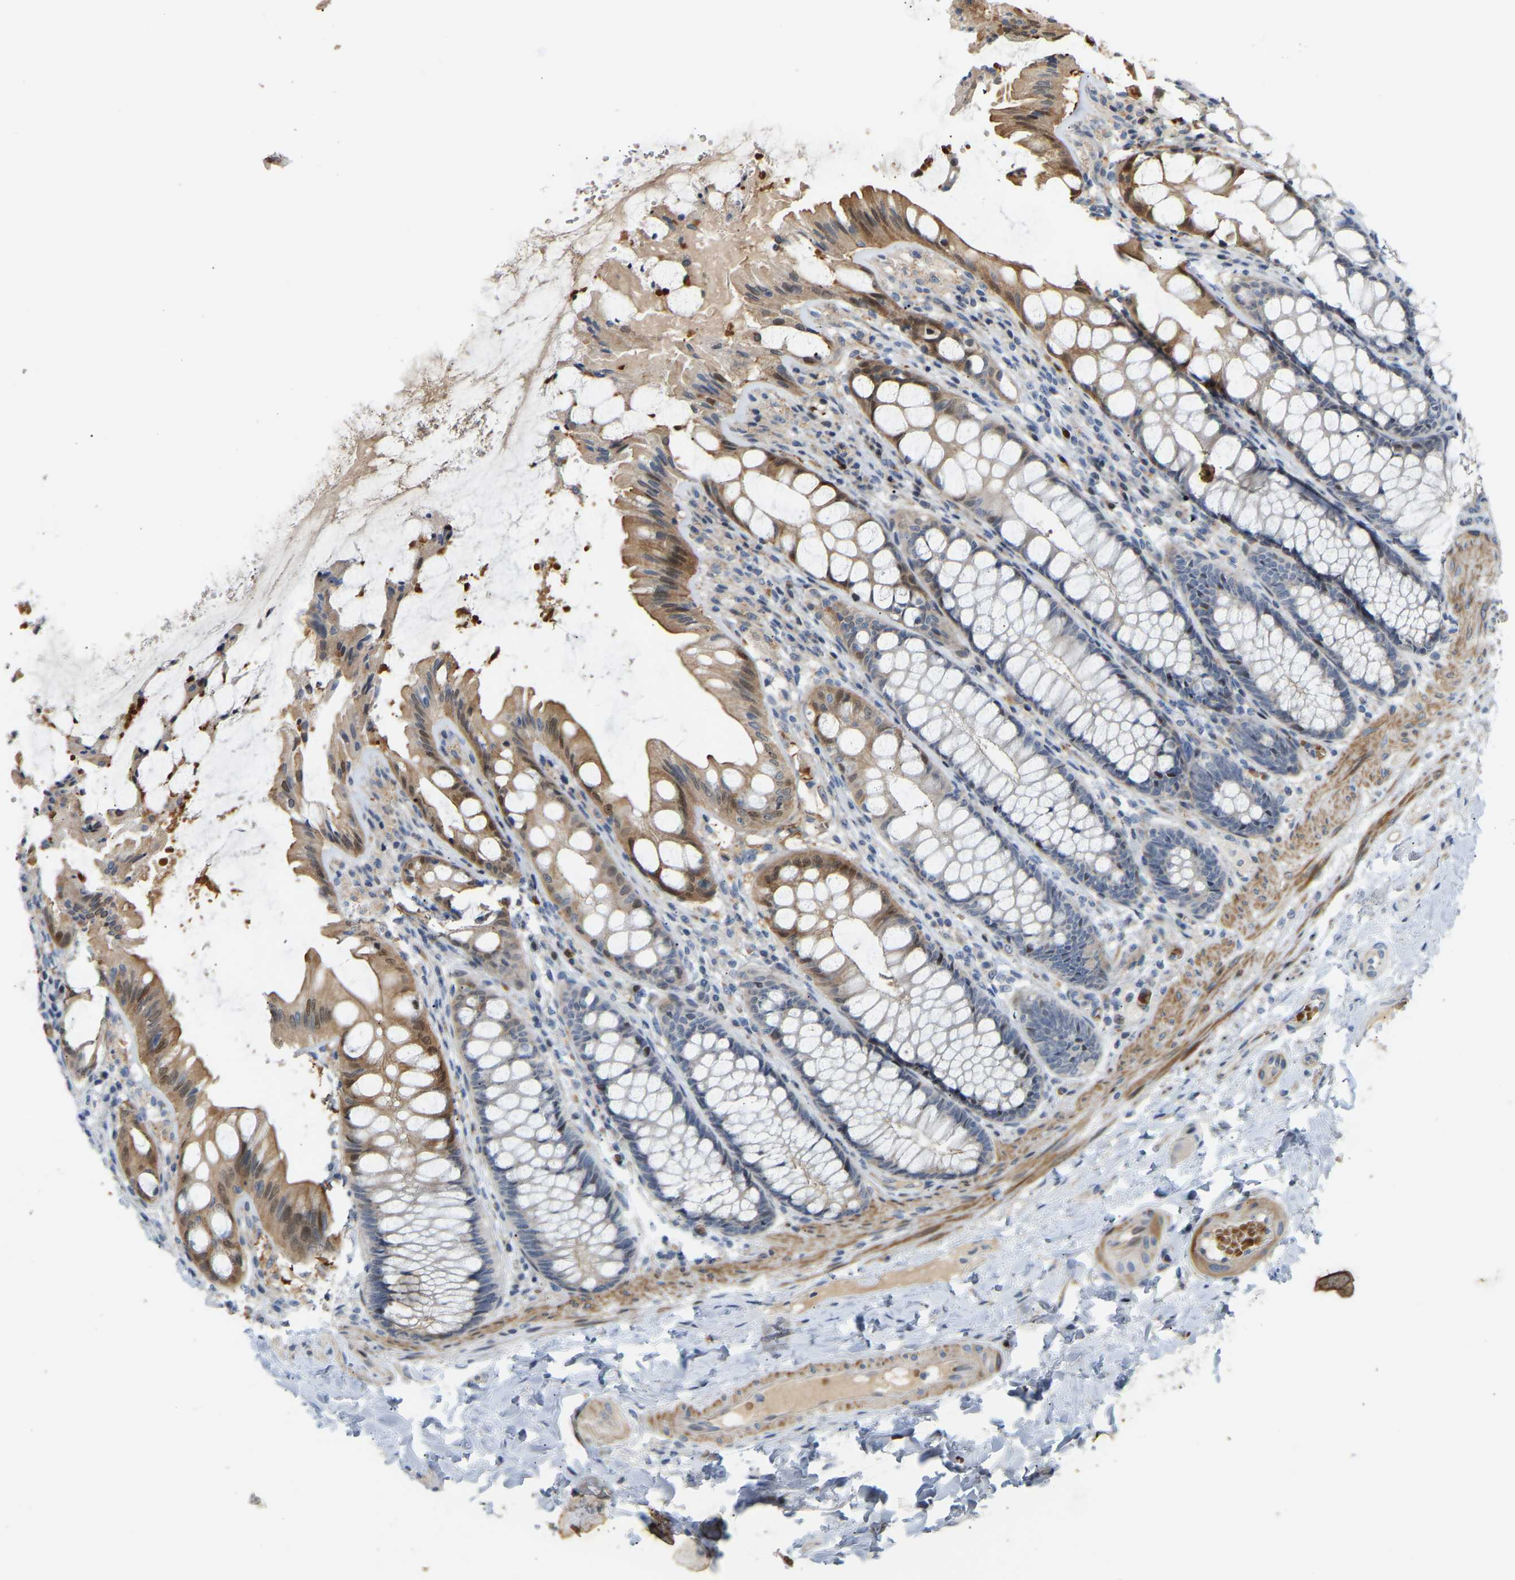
{"staining": {"intensity": "weak", "quantity": ">75%", "location": "cytoplasmic/membranous"}, "tissue": "colon", "cell_type": "Endothelial cells", "image_type": "normal", "snomed": [{"axis": "morphology", "description": "Normal tissue, NOS"}, {"axis": "topography", "description": "Colon"}], "caption": "Immunohistochemistry staining of unremarkable colon, which shows low levels of weak cytoplasmic/membranous positivity in about >75% of endothelial cells indicating weak cytoplasmic/membranous protein expression. The staining was performed using DAB (3,3'-diaminobenzidine) (brown) for protein detection and nuclei were counterstained in hematoxylin (blue).", "gene": "POGLUT2", "patient": {"sex": "male", "age": 47}}